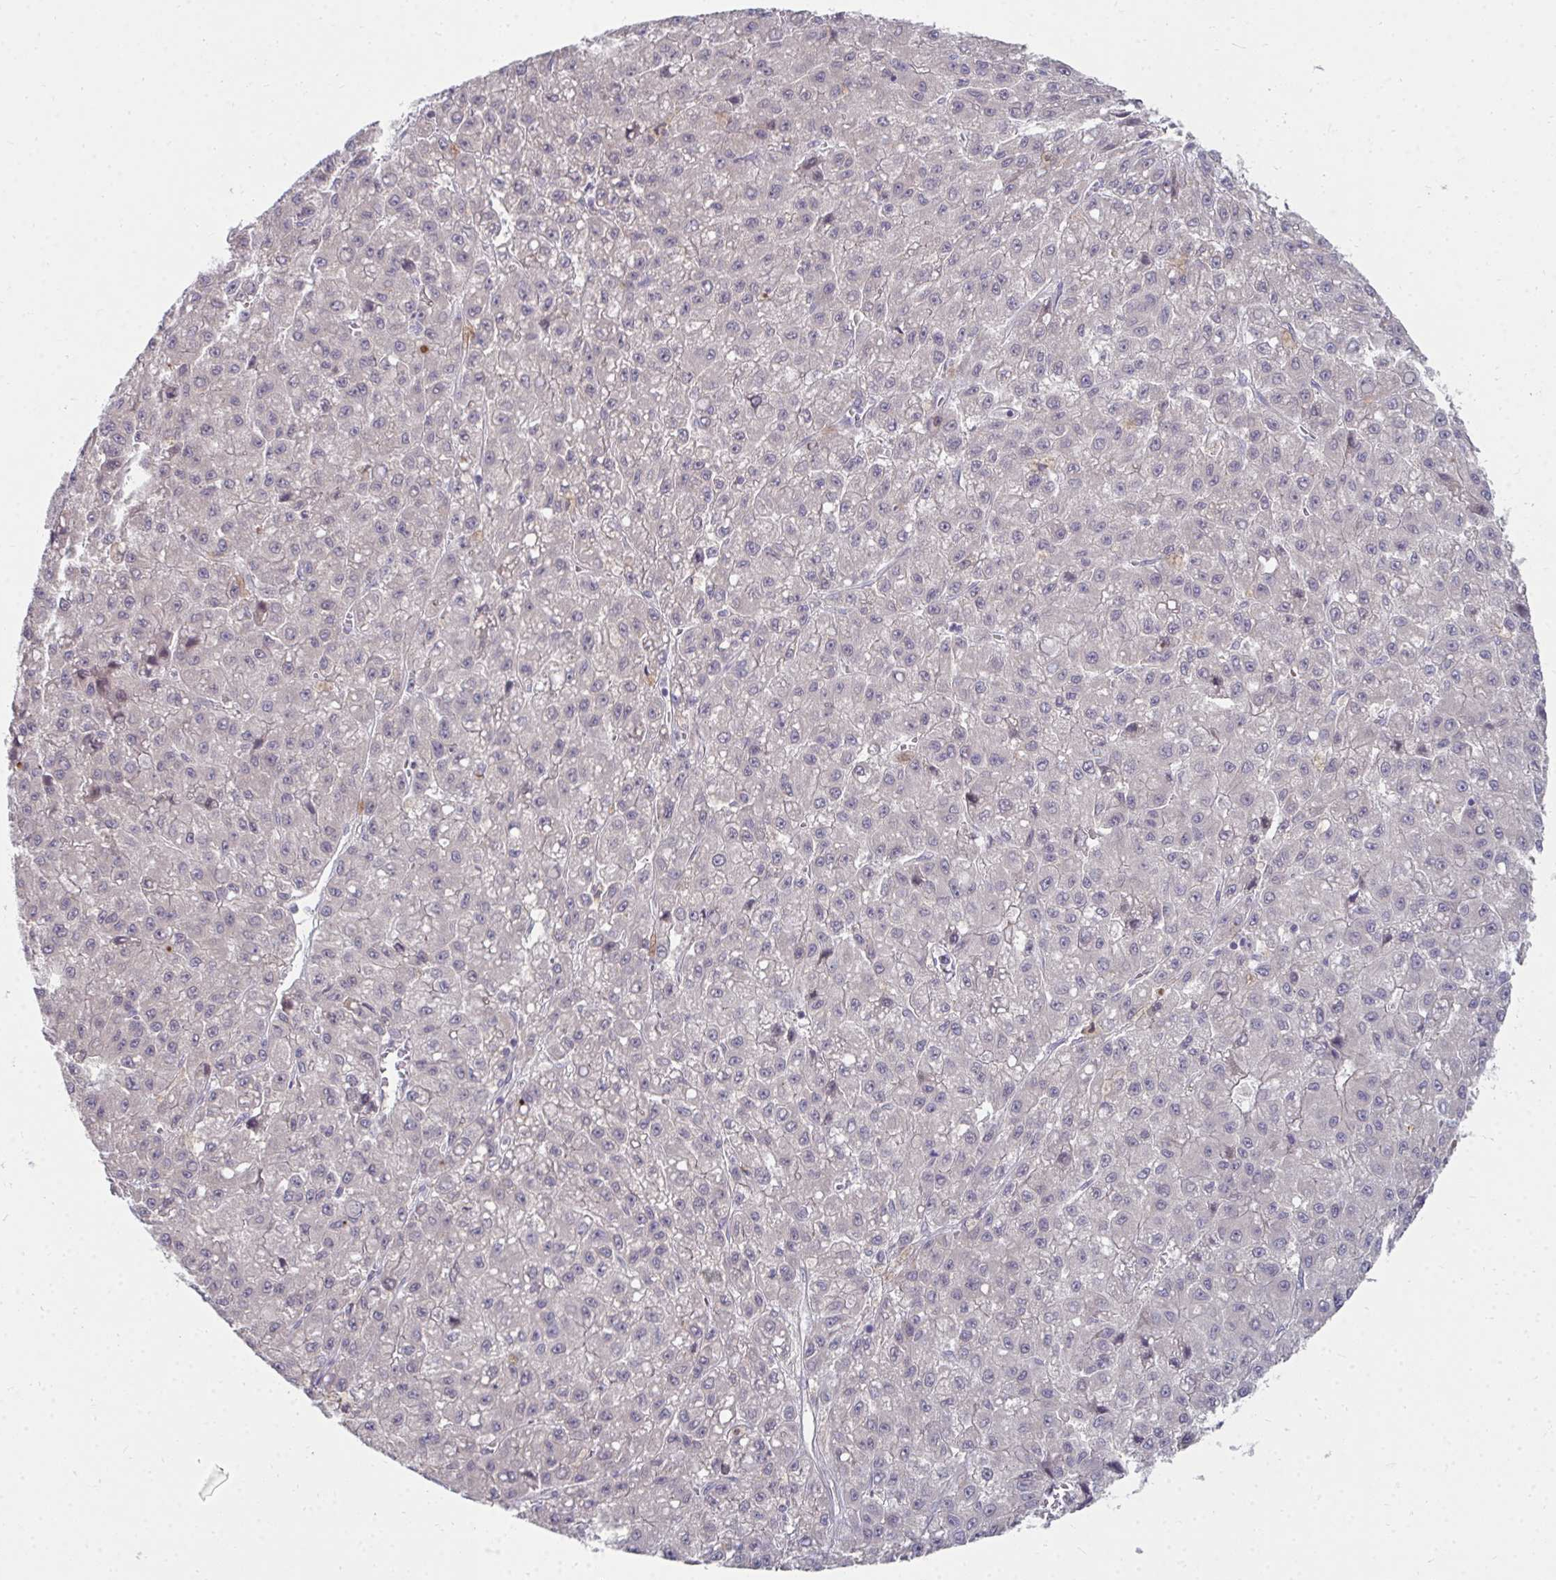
{"staining": {"intensity": "negative", "quantity": "none", "location": "none"}, "tissue": "liver cancer", "cell_type": "Tumor cells", "image_type": "cancer", "snomed": [{"axis": "morphology", "description": "Carcinoma, Hepatocellular, NOS"}, {"axis": "topography", "description": "Liver"}], "caption": "Tumor cells are negative for brown protein staining in liver cancer. (DAB (3,3'-diaminobenzidine) immunohistochemistry visualized using brightfield microscopy, high magnification).", "gene": "MROH8", "patient": {"sex": "male", "age": 70}}